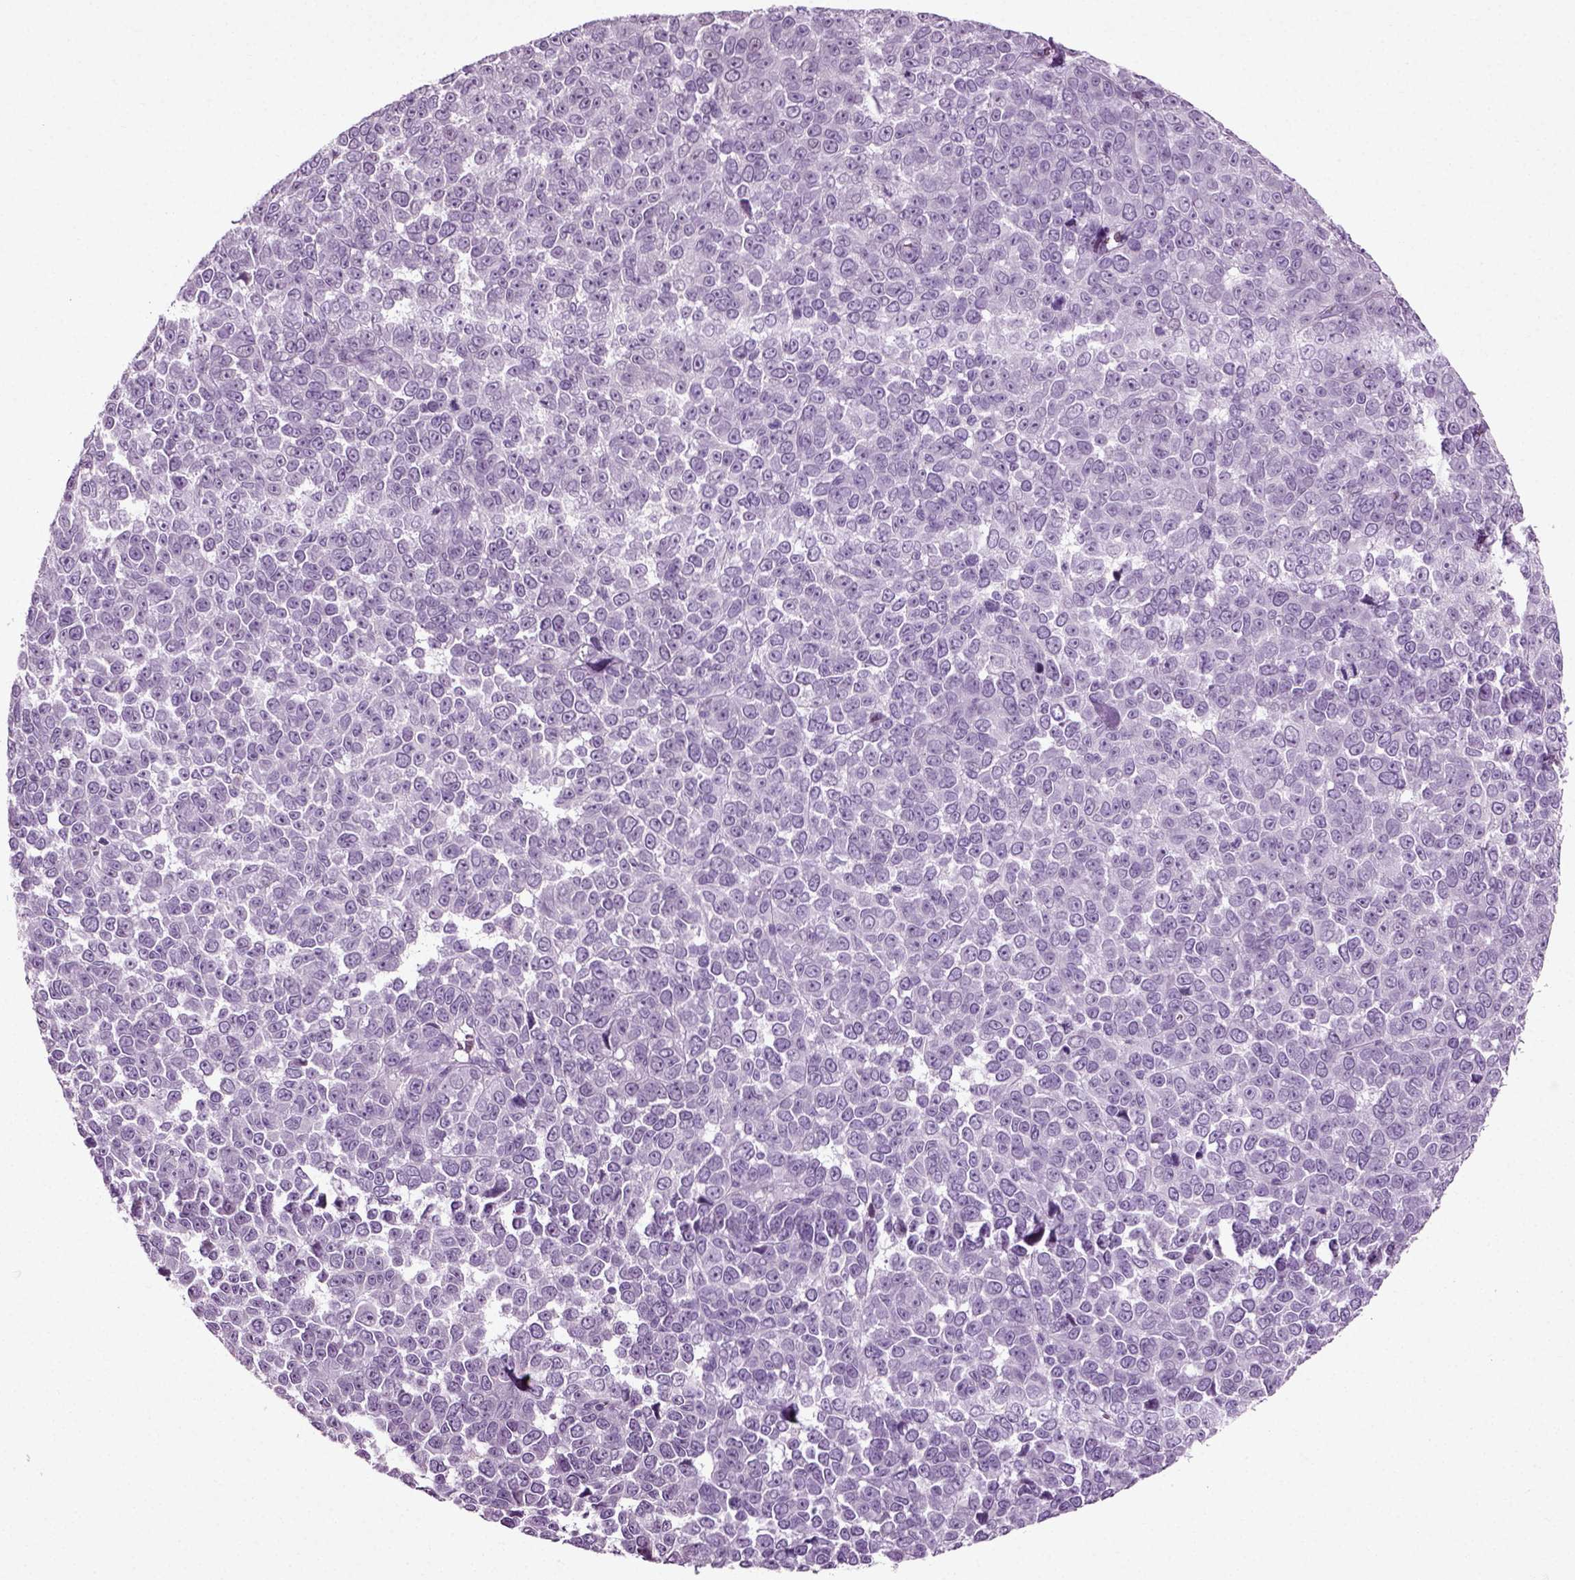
{"staining": {"intensity": "negative", "quantity": "none", "location": "none"}, "tissue": "melanoma", "cell_type": "Tumor cells", "image_type": "cancer", "snomed": [{"axis": "morphology", "description": "Malignant melanoma, NOS"}, {"axis": "topography", "description": "Skin"}], "caption": "This is a micrograph of immunohistochemistry (IHC) staining of malignant melanoma, which shows no positivity in tumor cells.", "gene": "SLC26A8", "patient": {"sex": "female", "age": 95}}